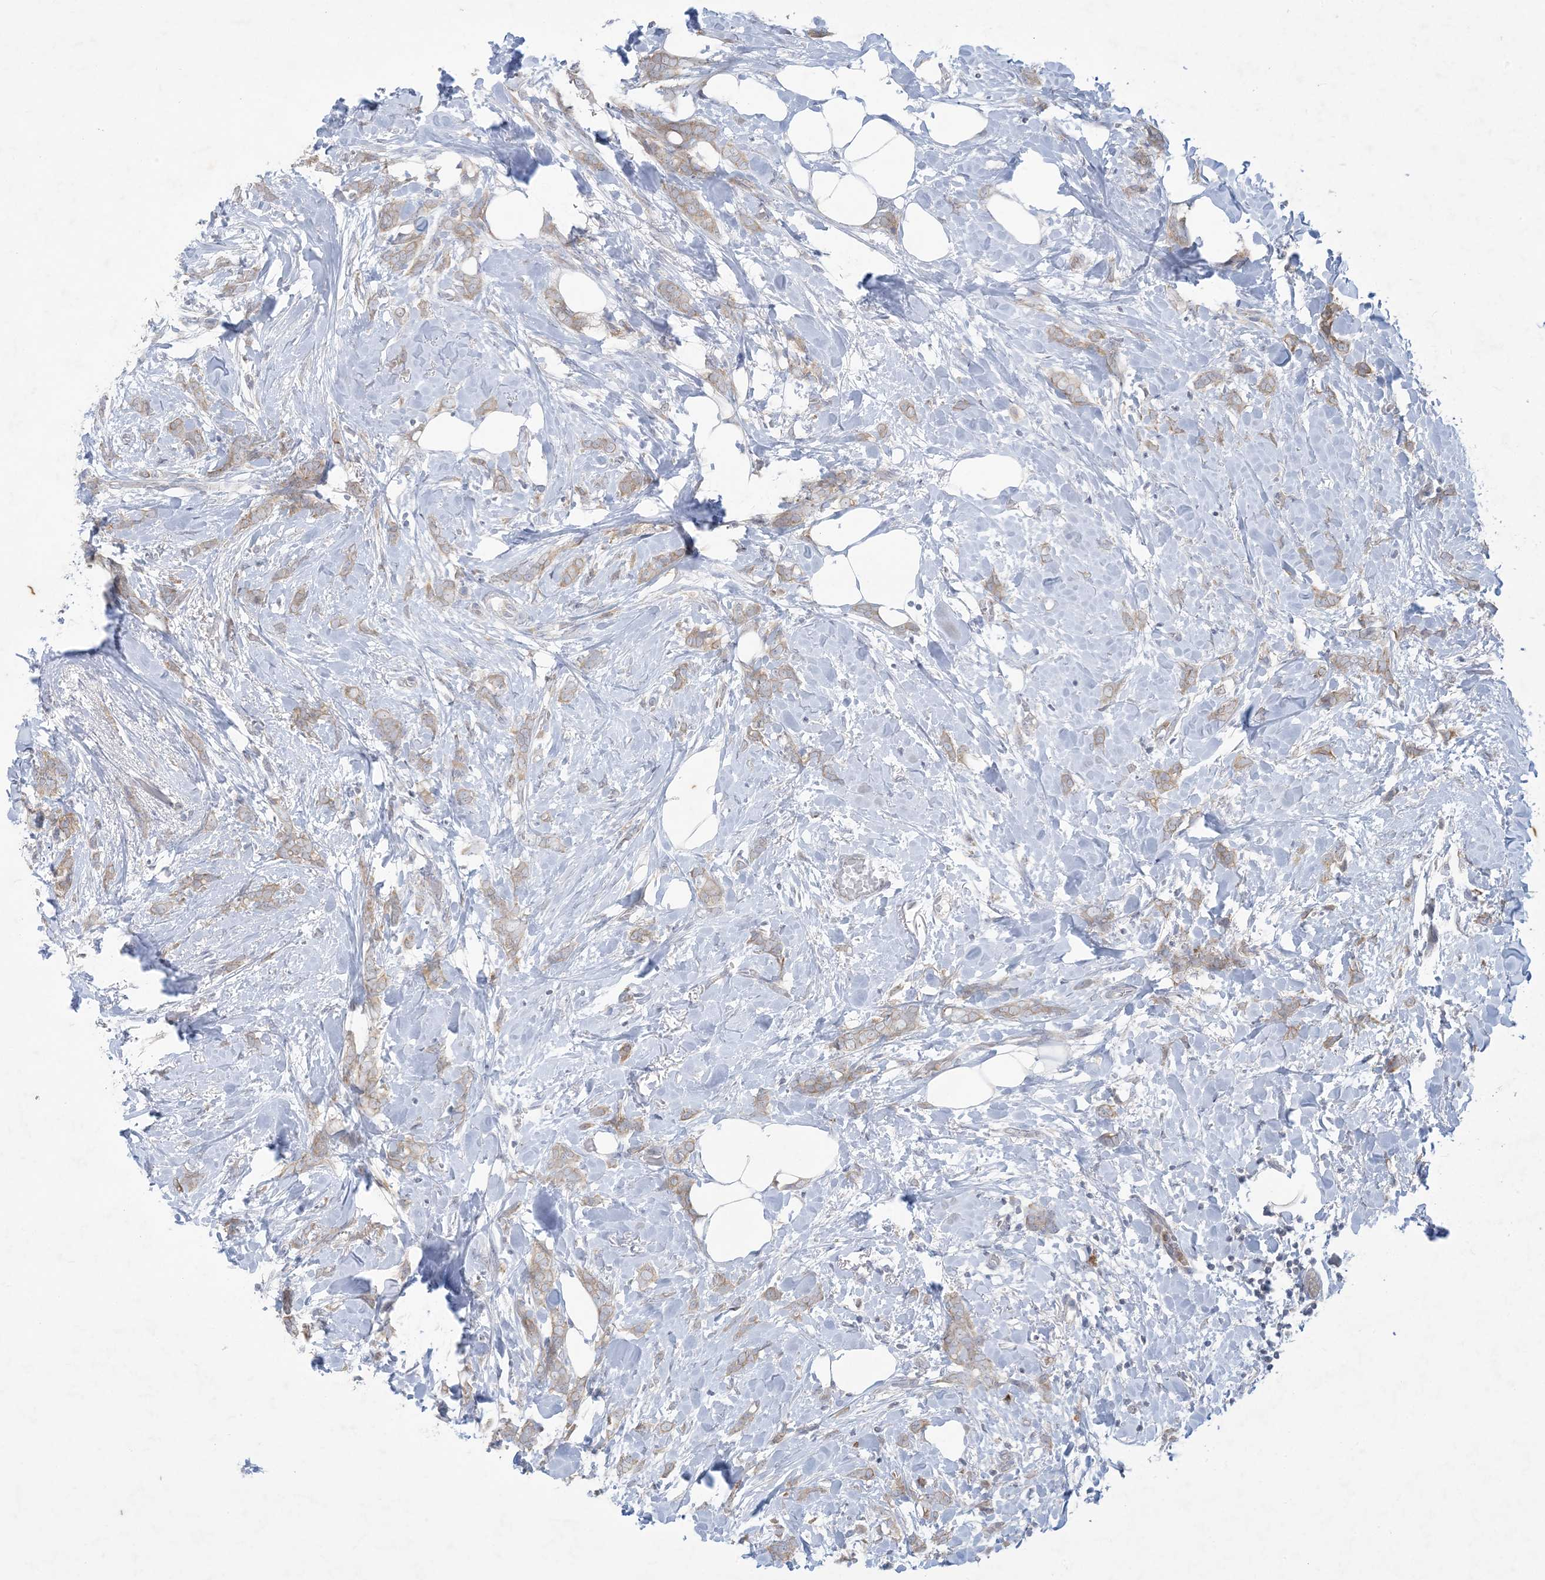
{"staining": {"intensity": "weak", "quantity": ">75%", "location": "cytoplasmic/membranous"}, "tissue": "breast cancer", "cell_type": "Tumor cells", "image_type": "cancer", "snomed": [{"axis": "morphology", "description": "Lobular carcinoma, in situ"}, {"axis": "morphology", "description": "Lobular carcinoma"}, {"axis": "topography", "description": "Breast"}], "caption": "High-power microscopy captured an immunohistochemistry histopathology image of breast lobular carcinoma, revealing weak cytoplasmic/membranous staining in approximately >75% of tumor cells.", "gene": "KIF3A", "patient": {"sex": "female", "age": 41}}